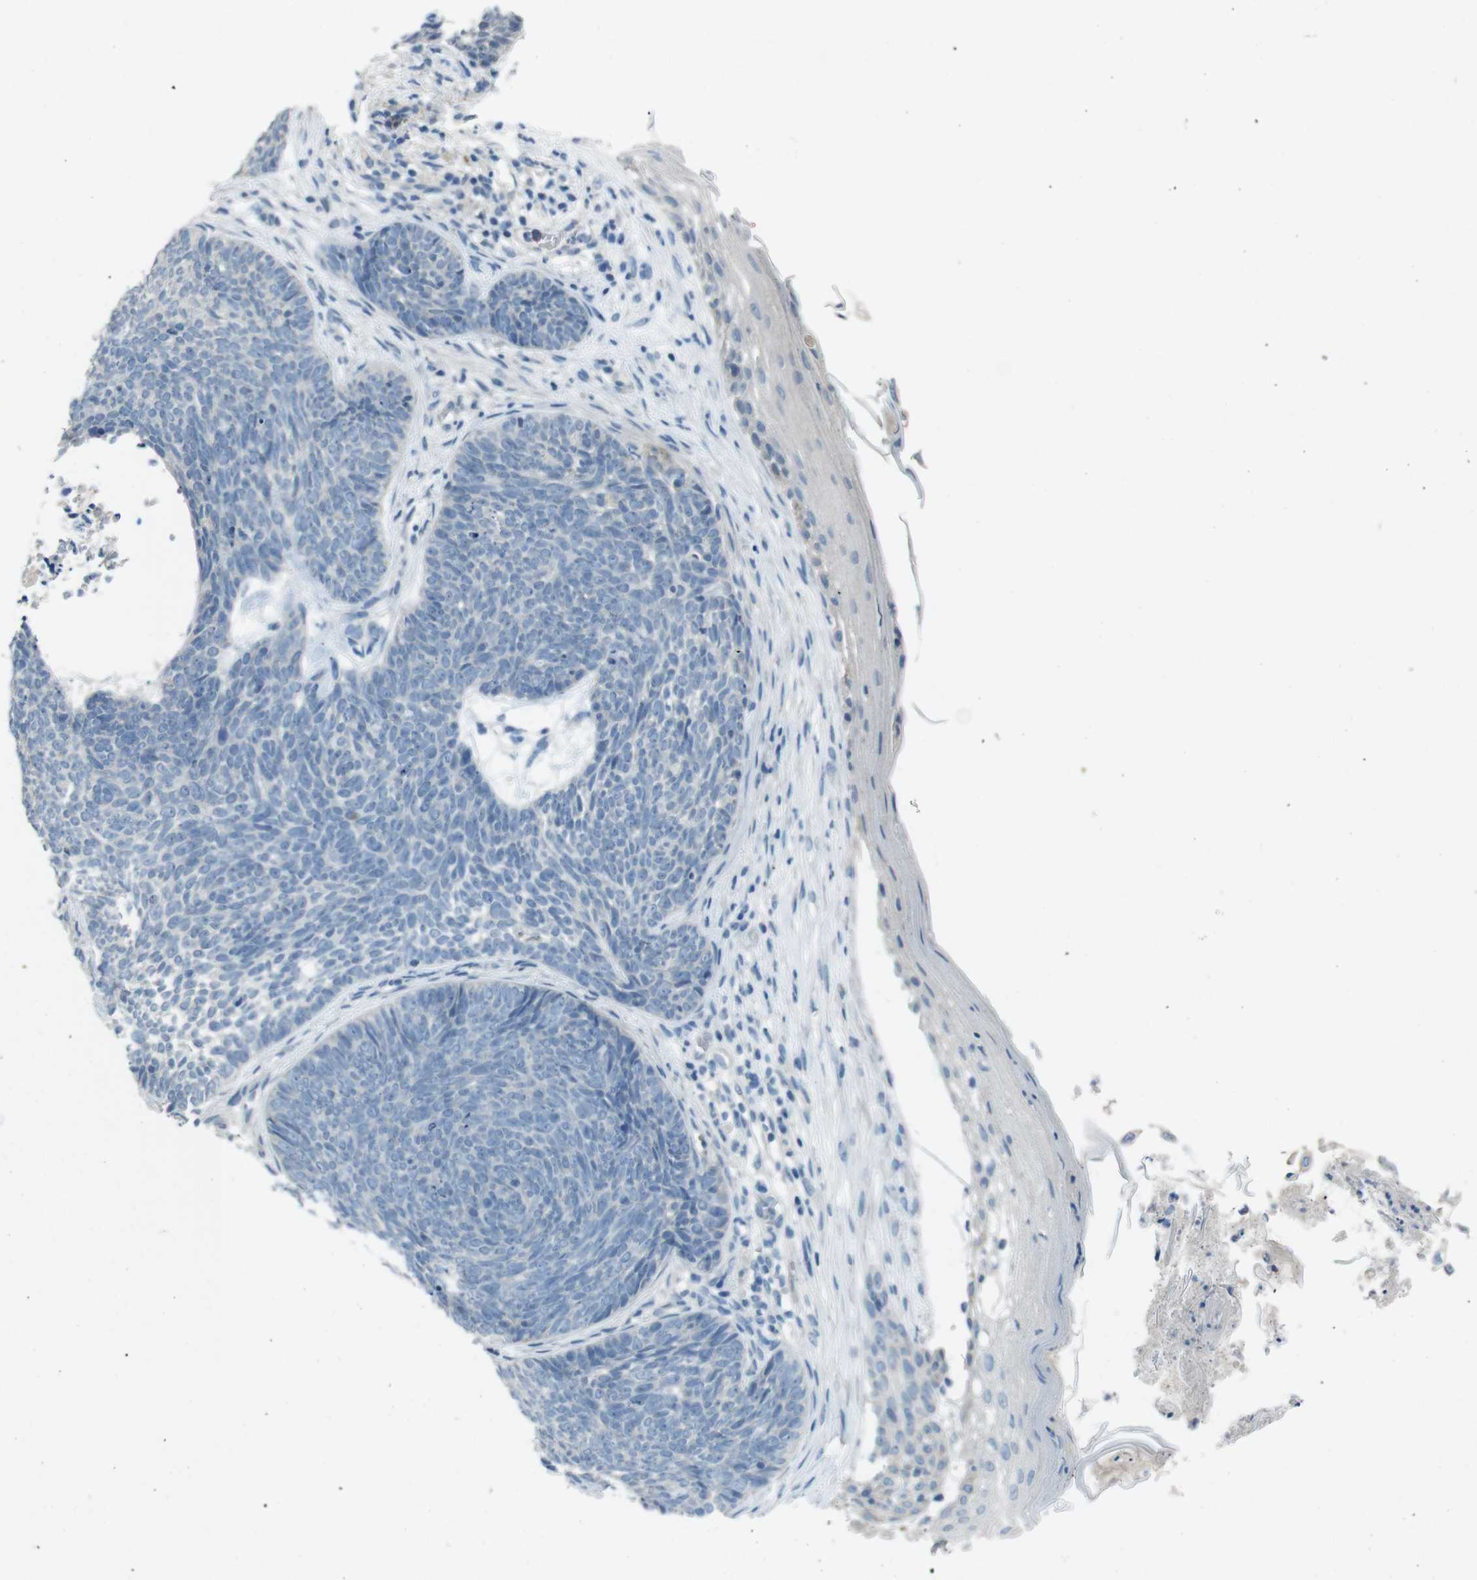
{"staining": {"intensity": "negative", "quantity": "none", "location": "none"}, "tissue": "skin cancer", "cell_type": "Tumor cells", "image_type": "cancer", "snomed": [{"axis": "morphology", "description": "Basal cell carcinoma"}, {"axis": "topography", "description": "Skin"}], "caption": "Immunohistochemistry (IHC) histopathology image of neoplastic tissue: skin cancer stained with DAB (3,3'-diaminobenzidine) displays no significant protein staining in tumor cells.", "gene": "ENTPD7", "patient": {"sex": "female", "age": 70}}